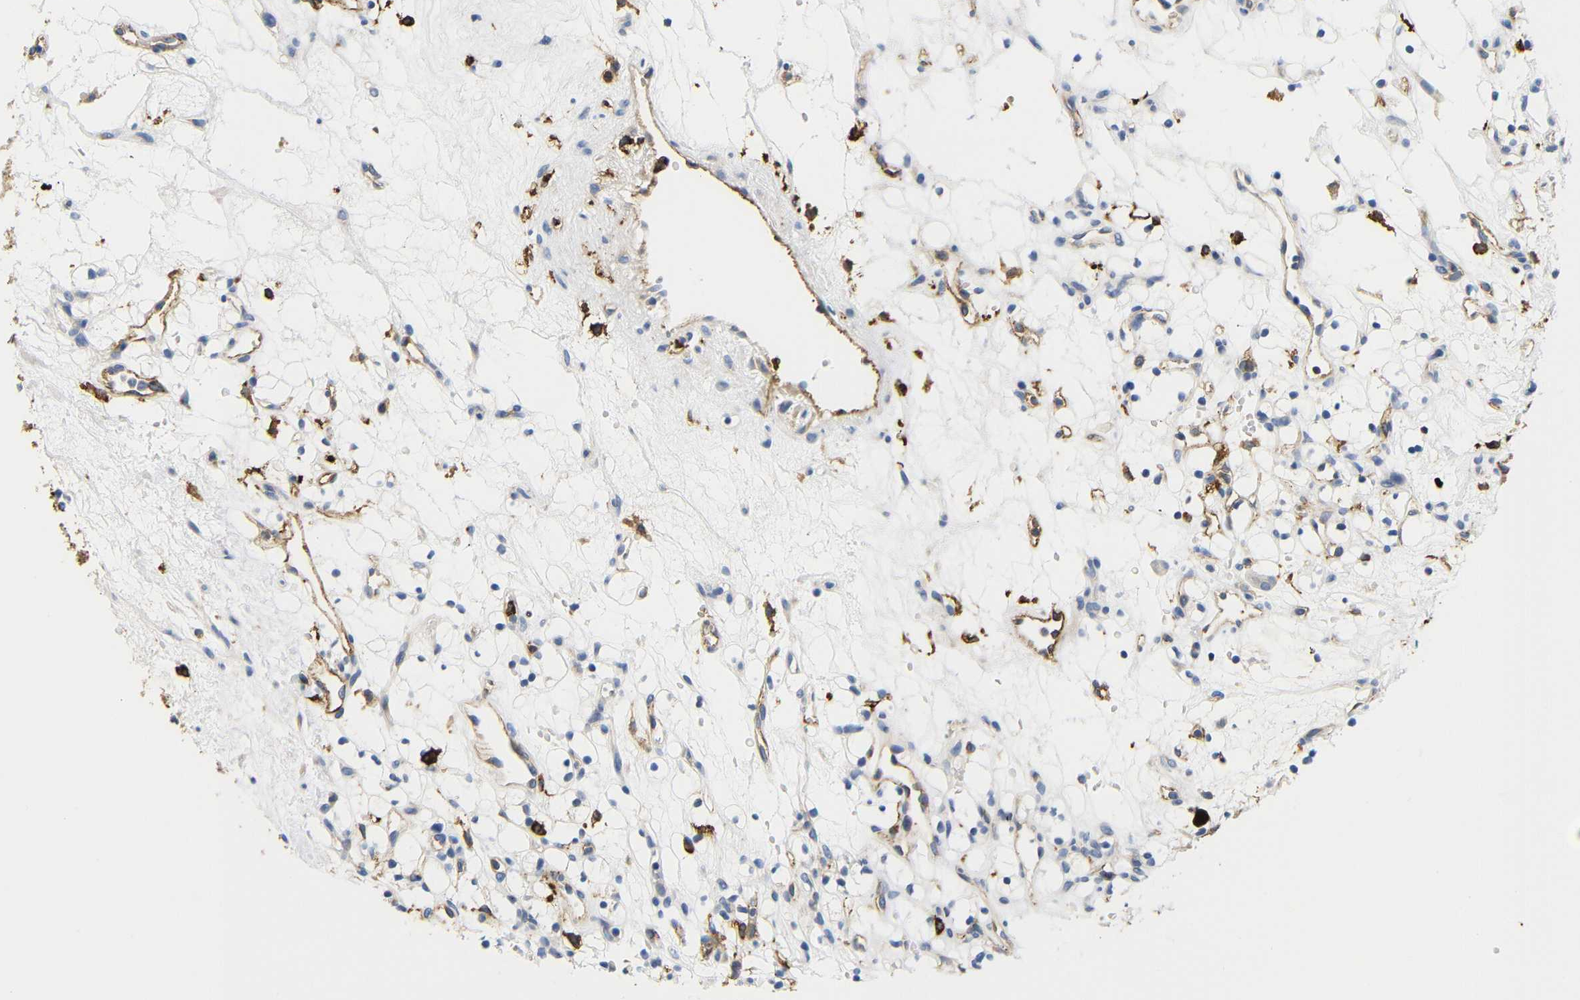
{"staining": {"intensity": "negative", "quantity": "none", "location": "none"}, "tissue": "renal cancer", "cell_type": "Tumor cells", "image_type": "cancer", "snomed": [{"axis": "morphology", "description": "Adenocarcinoma, NOS"}, {"axis": "topography", "description": "Kidney"}], "caption": "Immunohistochemistry (IHC) of renal cancer demonstrates no expression in tumor cells.", "gene": "HLA-DQB1", "patient": {"sex": "female", "age": 60}}